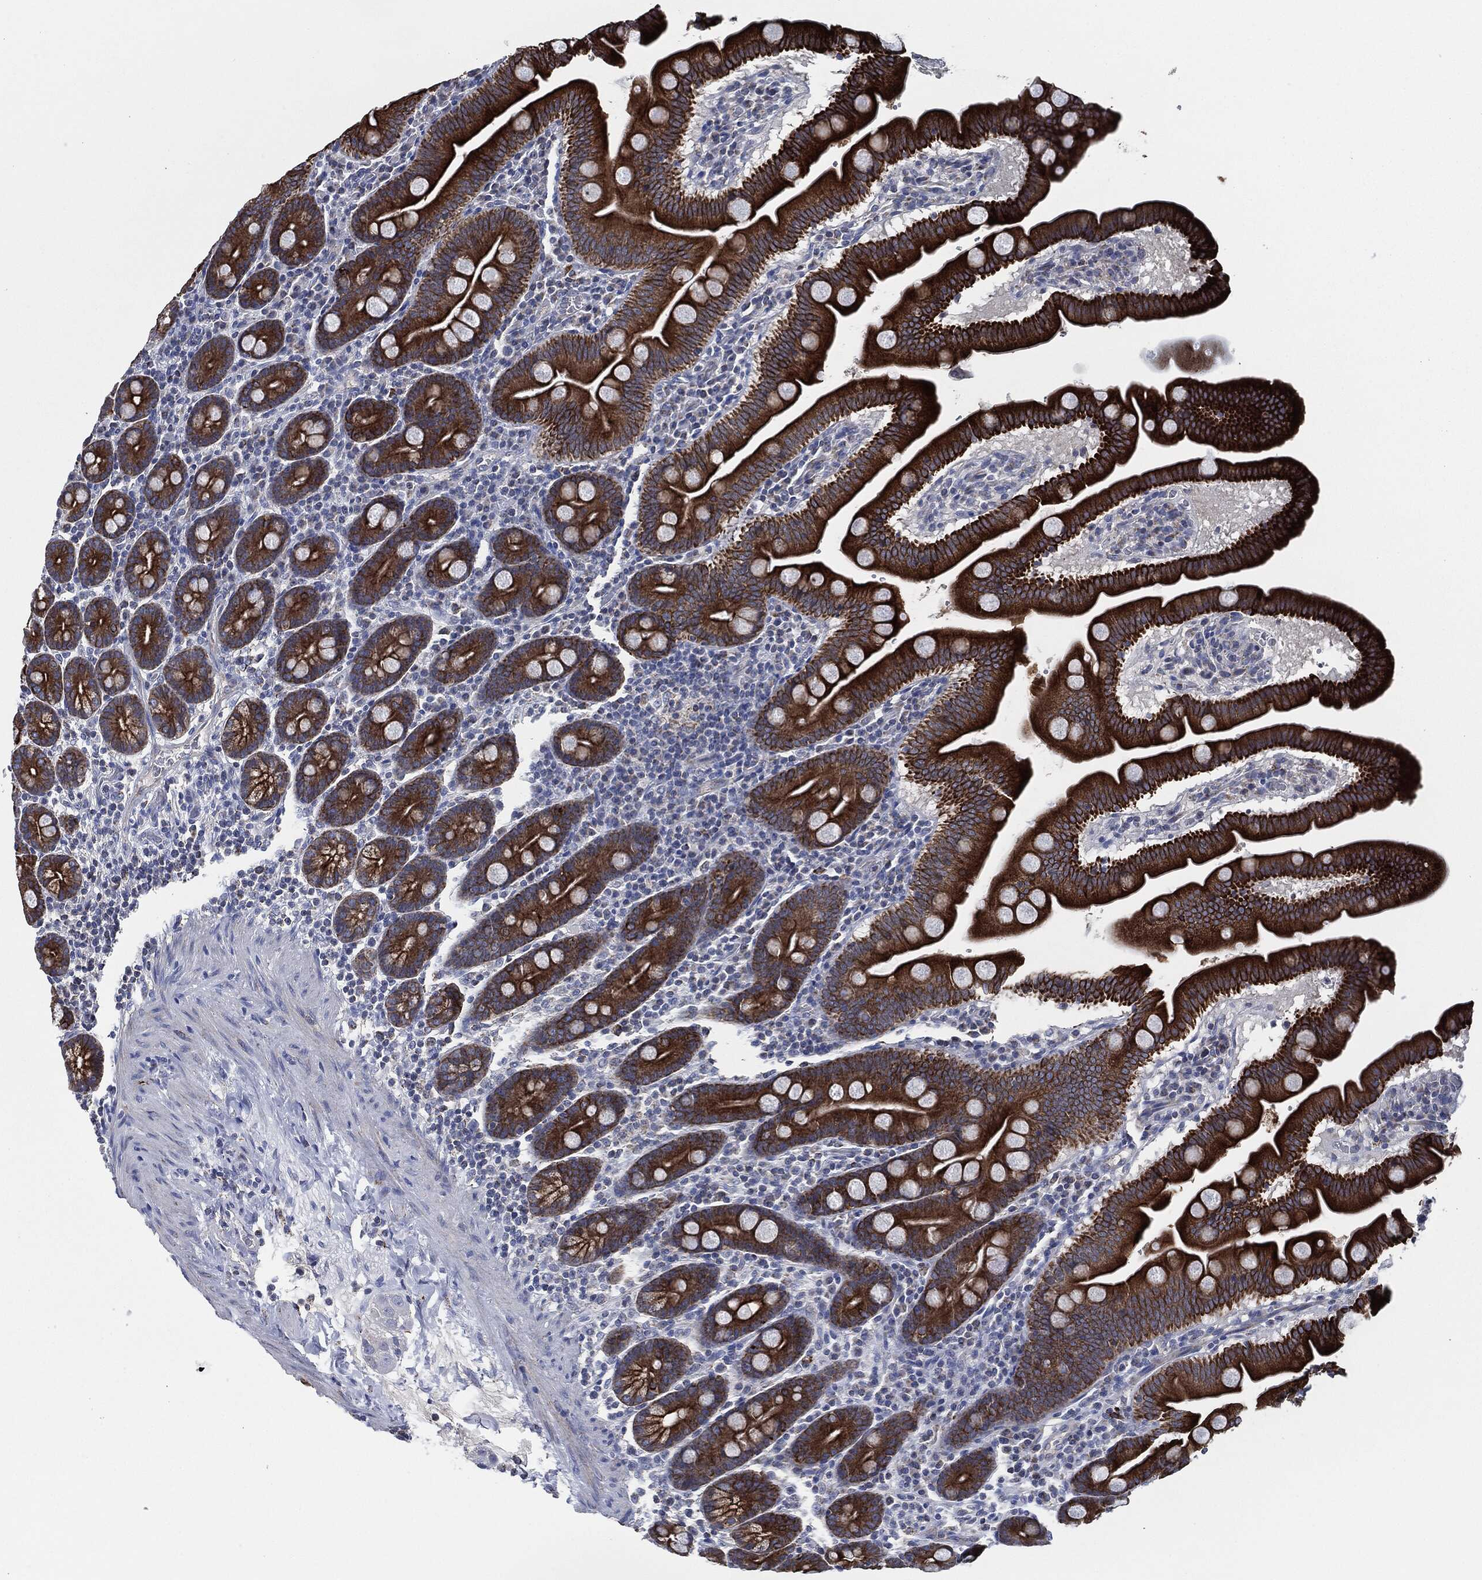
{"staining": {"intensity": "strong", "quantity": ">75%", "location": "cytoplasmic/membranous"}, "tissue": "duodenum", "cell_type": "Glandular cells", "image_type": "normal", "snomed": [{"axis": "morphology", "description": "Normal tissue, NOS"}, {"axis": "topography", "description": "Duodenum"}], "caption": "Approximately >75% of glandular cells in unremarkable human duodenum demonstrate strong cytoplasmic/membranous protein expression as visualized by brown immunohistochemical staining.", "gene": "SHROOM2", "patient": {"sex": "male", "age": 59}}